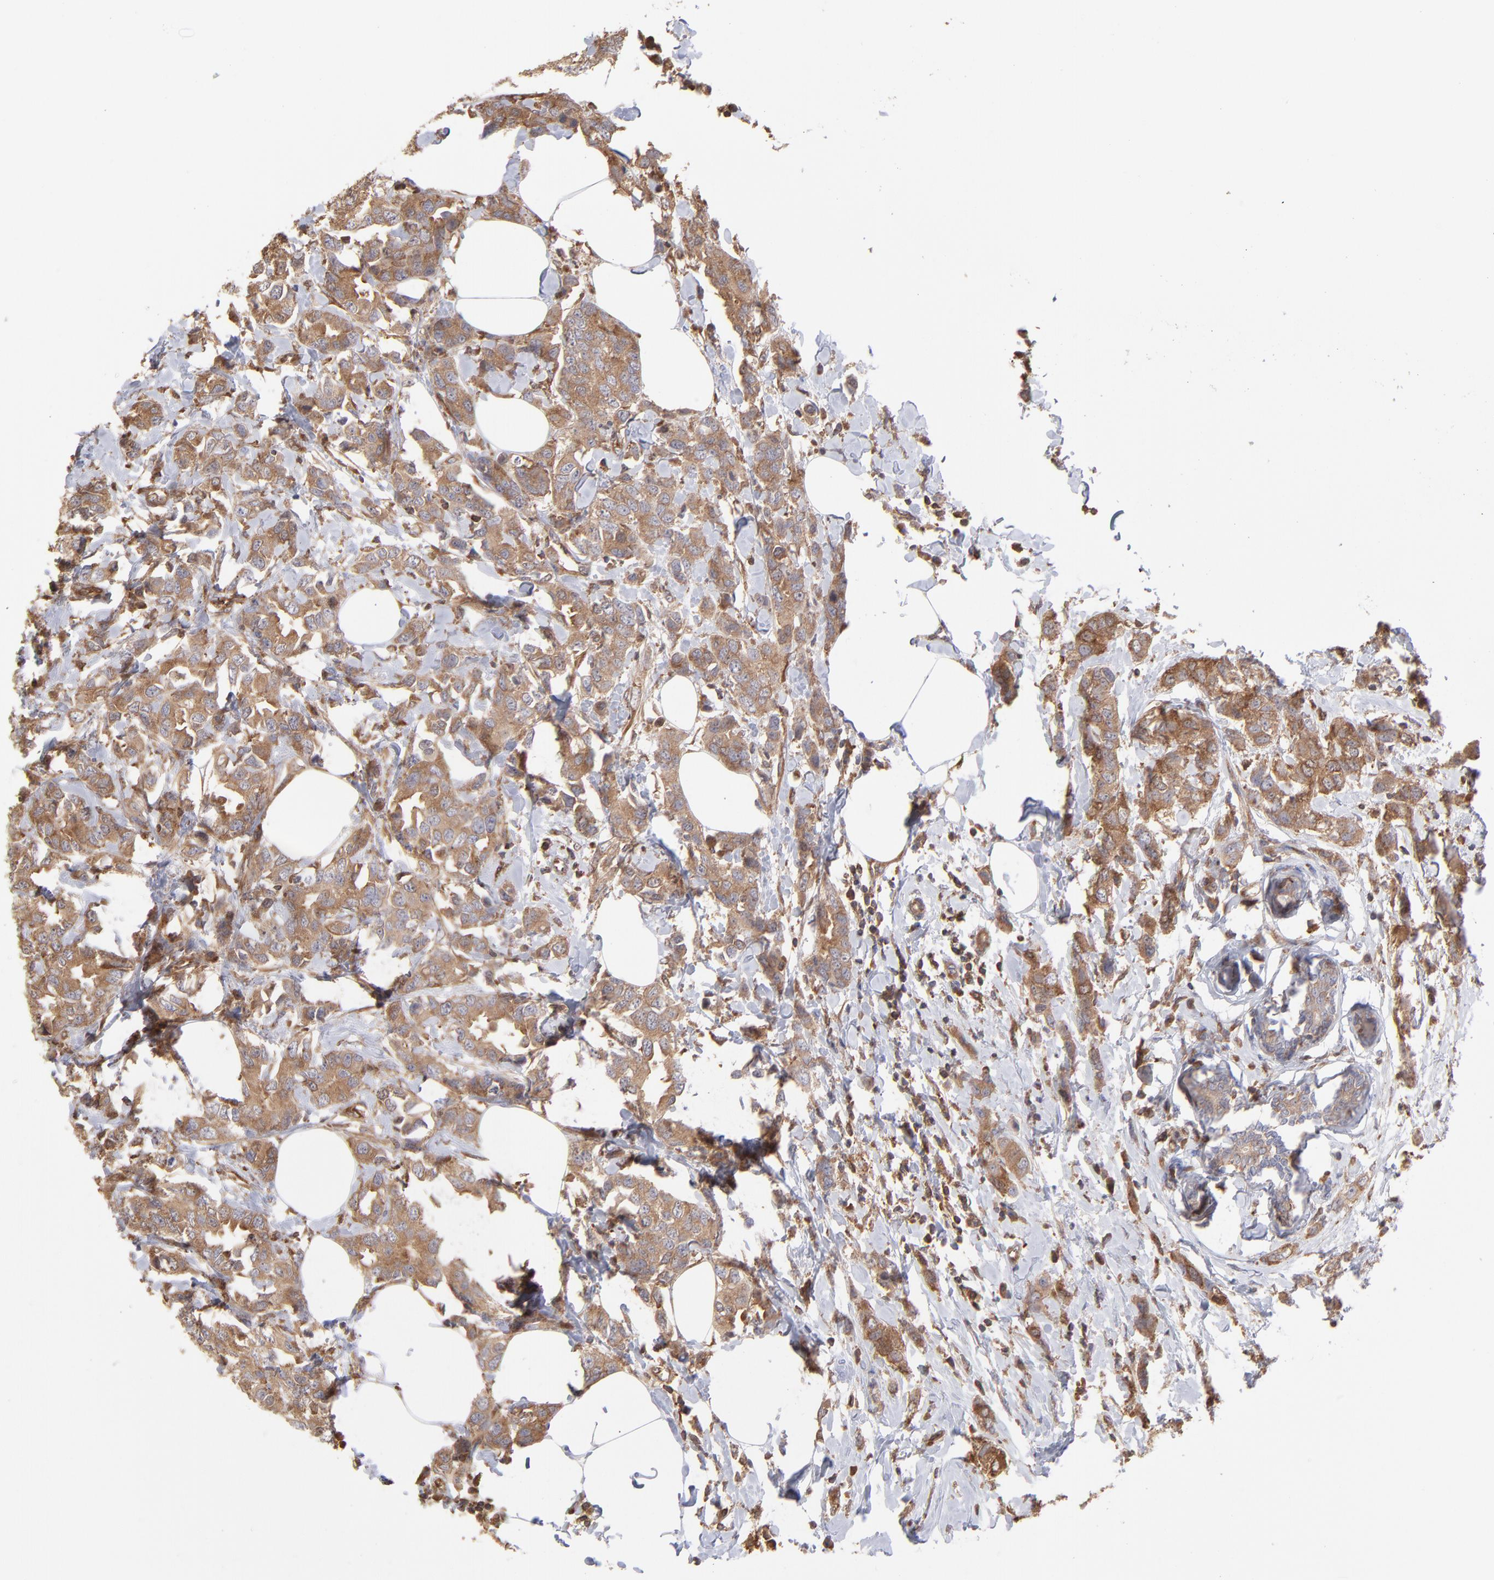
{"staining": {"intensity": "moderate", "quantity": ">75%", "location": "cytoplasmic/membranous"}, "tissue": "breast cancer", "cell_type": "Tumor cells", "image_type": "cancer", "snomed": [{"axis": "morphology", "description": "Normal tissue, NOS"}, {"axis": "morphology", "description": "Duct carcinoma"}, {"axis": "topography", "description": "Breast"}], "caption": "Breast cancer stained with a brown dye shows moderate cytoplasmic/membranous positive positivity in about >75% of tumor cells.", "gene": "MAPRE1", "patient": {"sex": "female", "age": 50}}